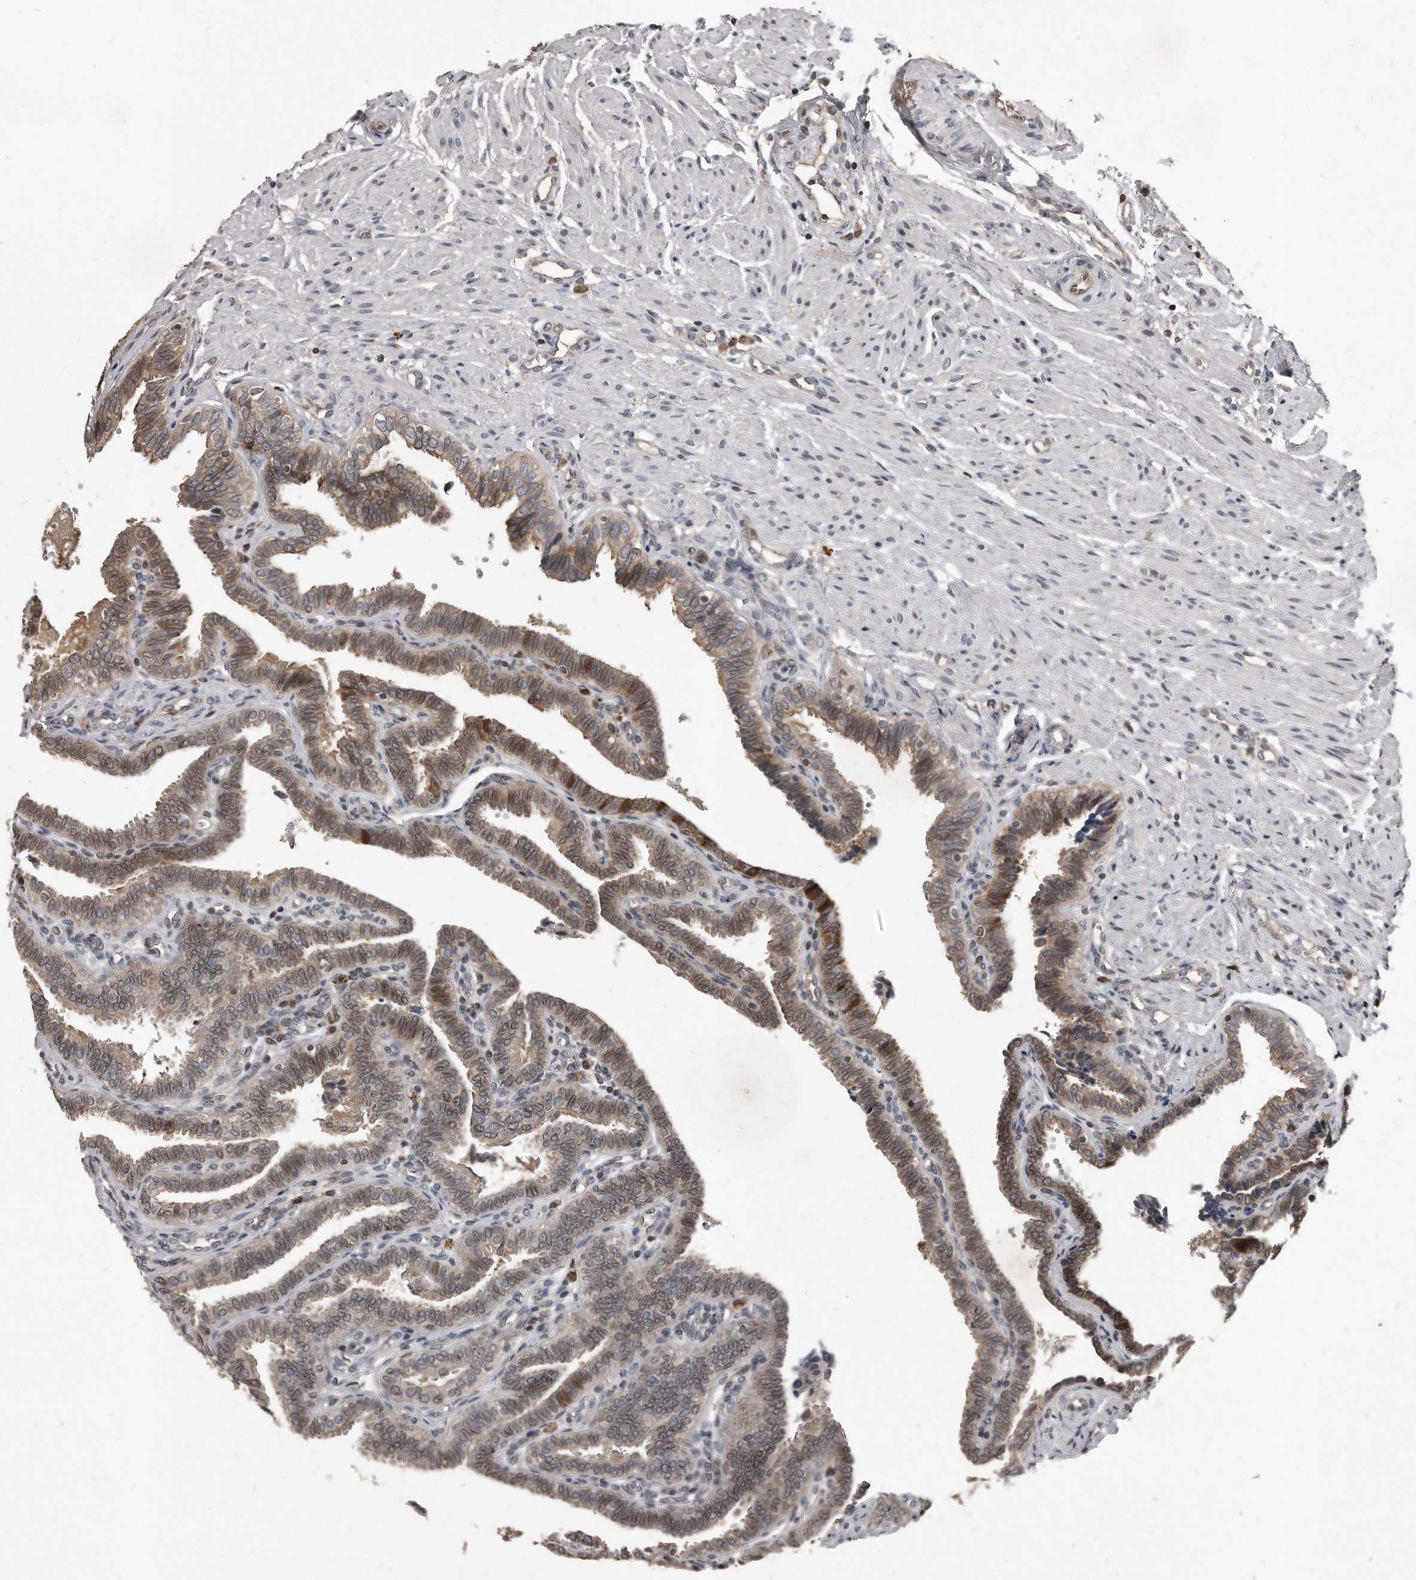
{"staining": {"intensity": "weak", "quantity": "25%-75%", "location": "cytoplasmic/membranous"}, "tissue": "fallopian tube", "cell_type": "Glandular cells", "image_type": "normal", "snomed": [{"axis": "morphology", "description": "Normal tissue, NOS"}, {"axis": "topography", "description": "Fallopian tube"}], "caption": "Protein expression analysis of normal fallopian tube shows weak cytoplasmic/membranous staining in about 25%-75% of glandular cells.", "gene": "GCH1", "patient": {"sex": "female", "age": 39}}